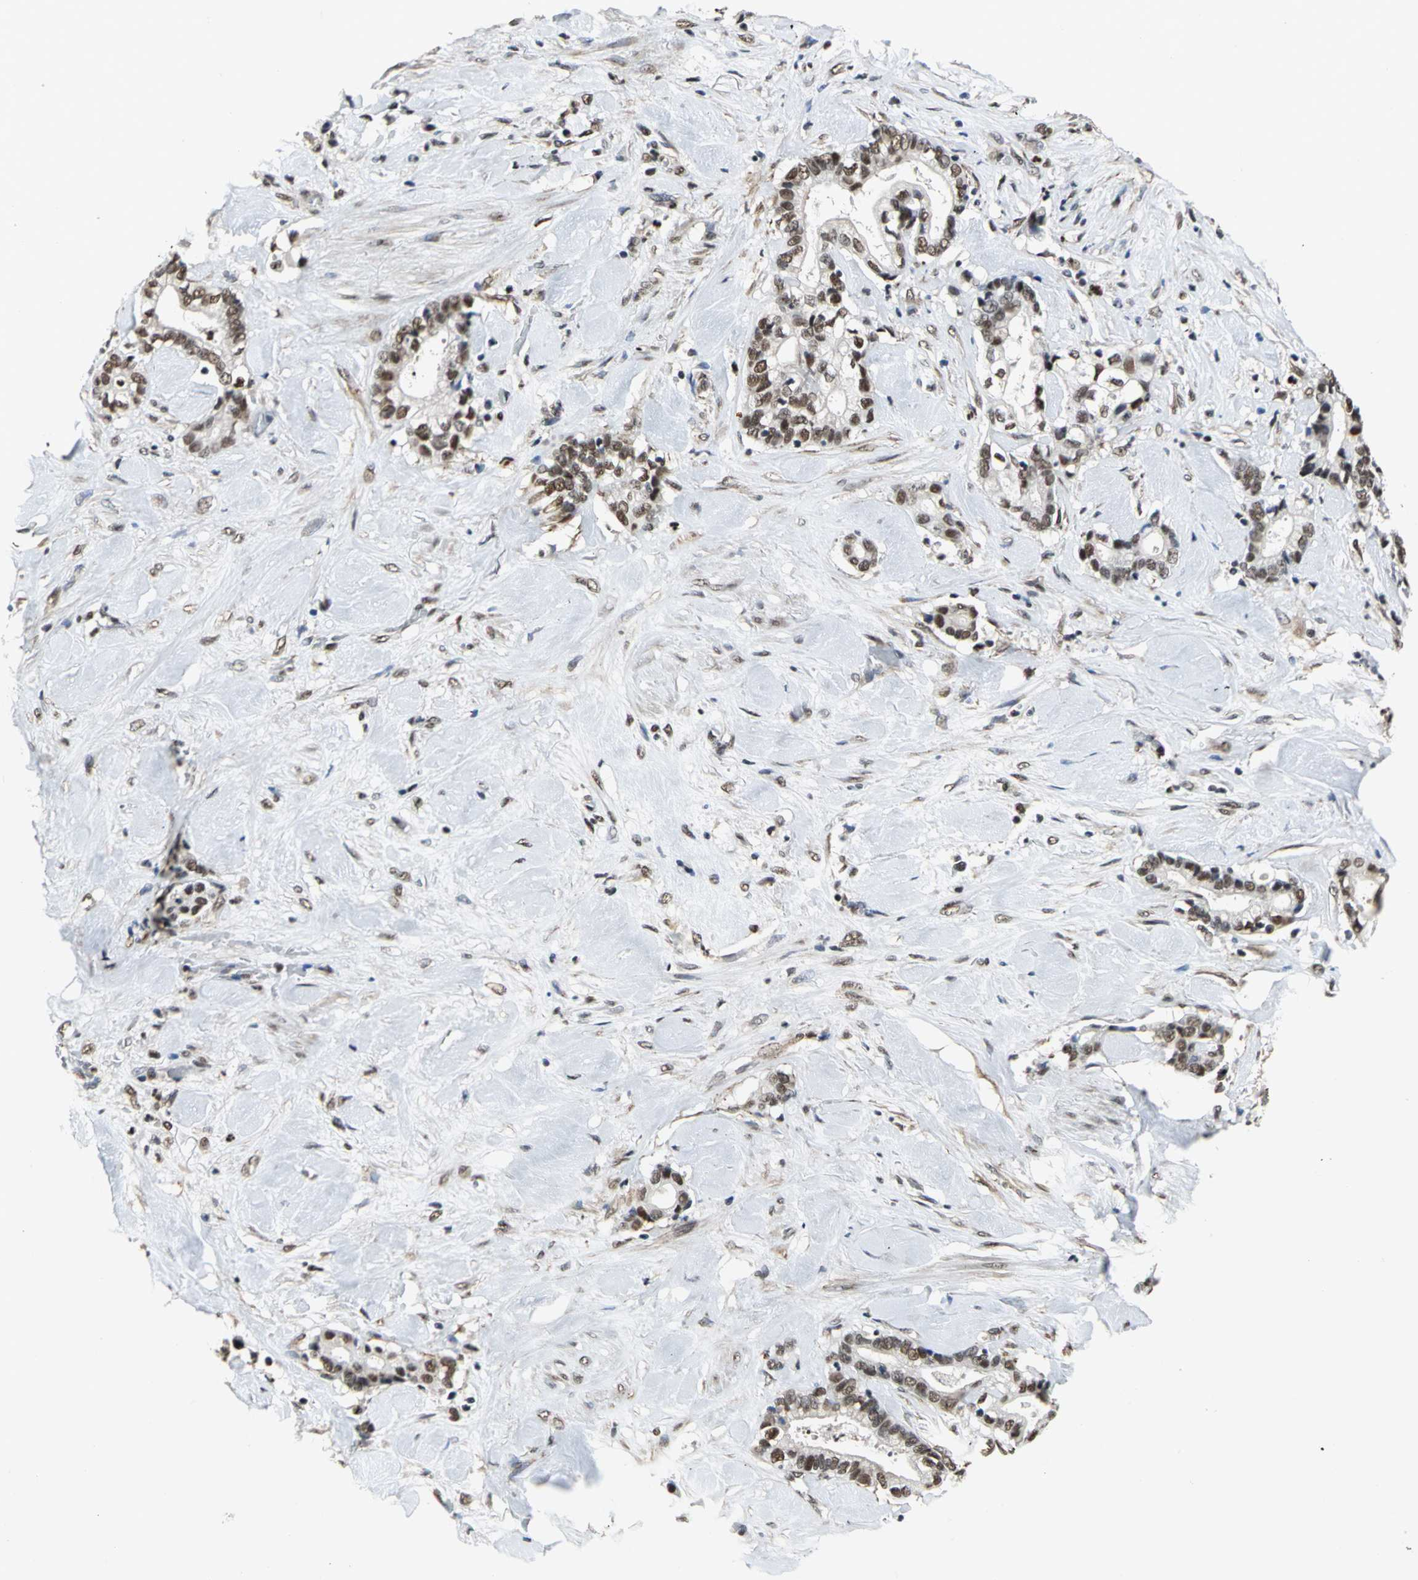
{"staining": {"intensity": "strong", "quantity": ">75%", "location": "nuclear"}, "tissue": "liver cancer", "cell_type": "Tumor cells", "image_type": "cancer", "snomed": [{"axis": "morphology", "description": "Cholangiocarcinoma"}, {"axis": "topography", "description": "Liver"}], "caption": "This image reveals IHC staining of liver cholangiocarcinoma, with high strong nuclear positivity in about >75% of tumor cells.", "gene": "CCDC88C", "patient": {"sex": "male", "age": 57}}